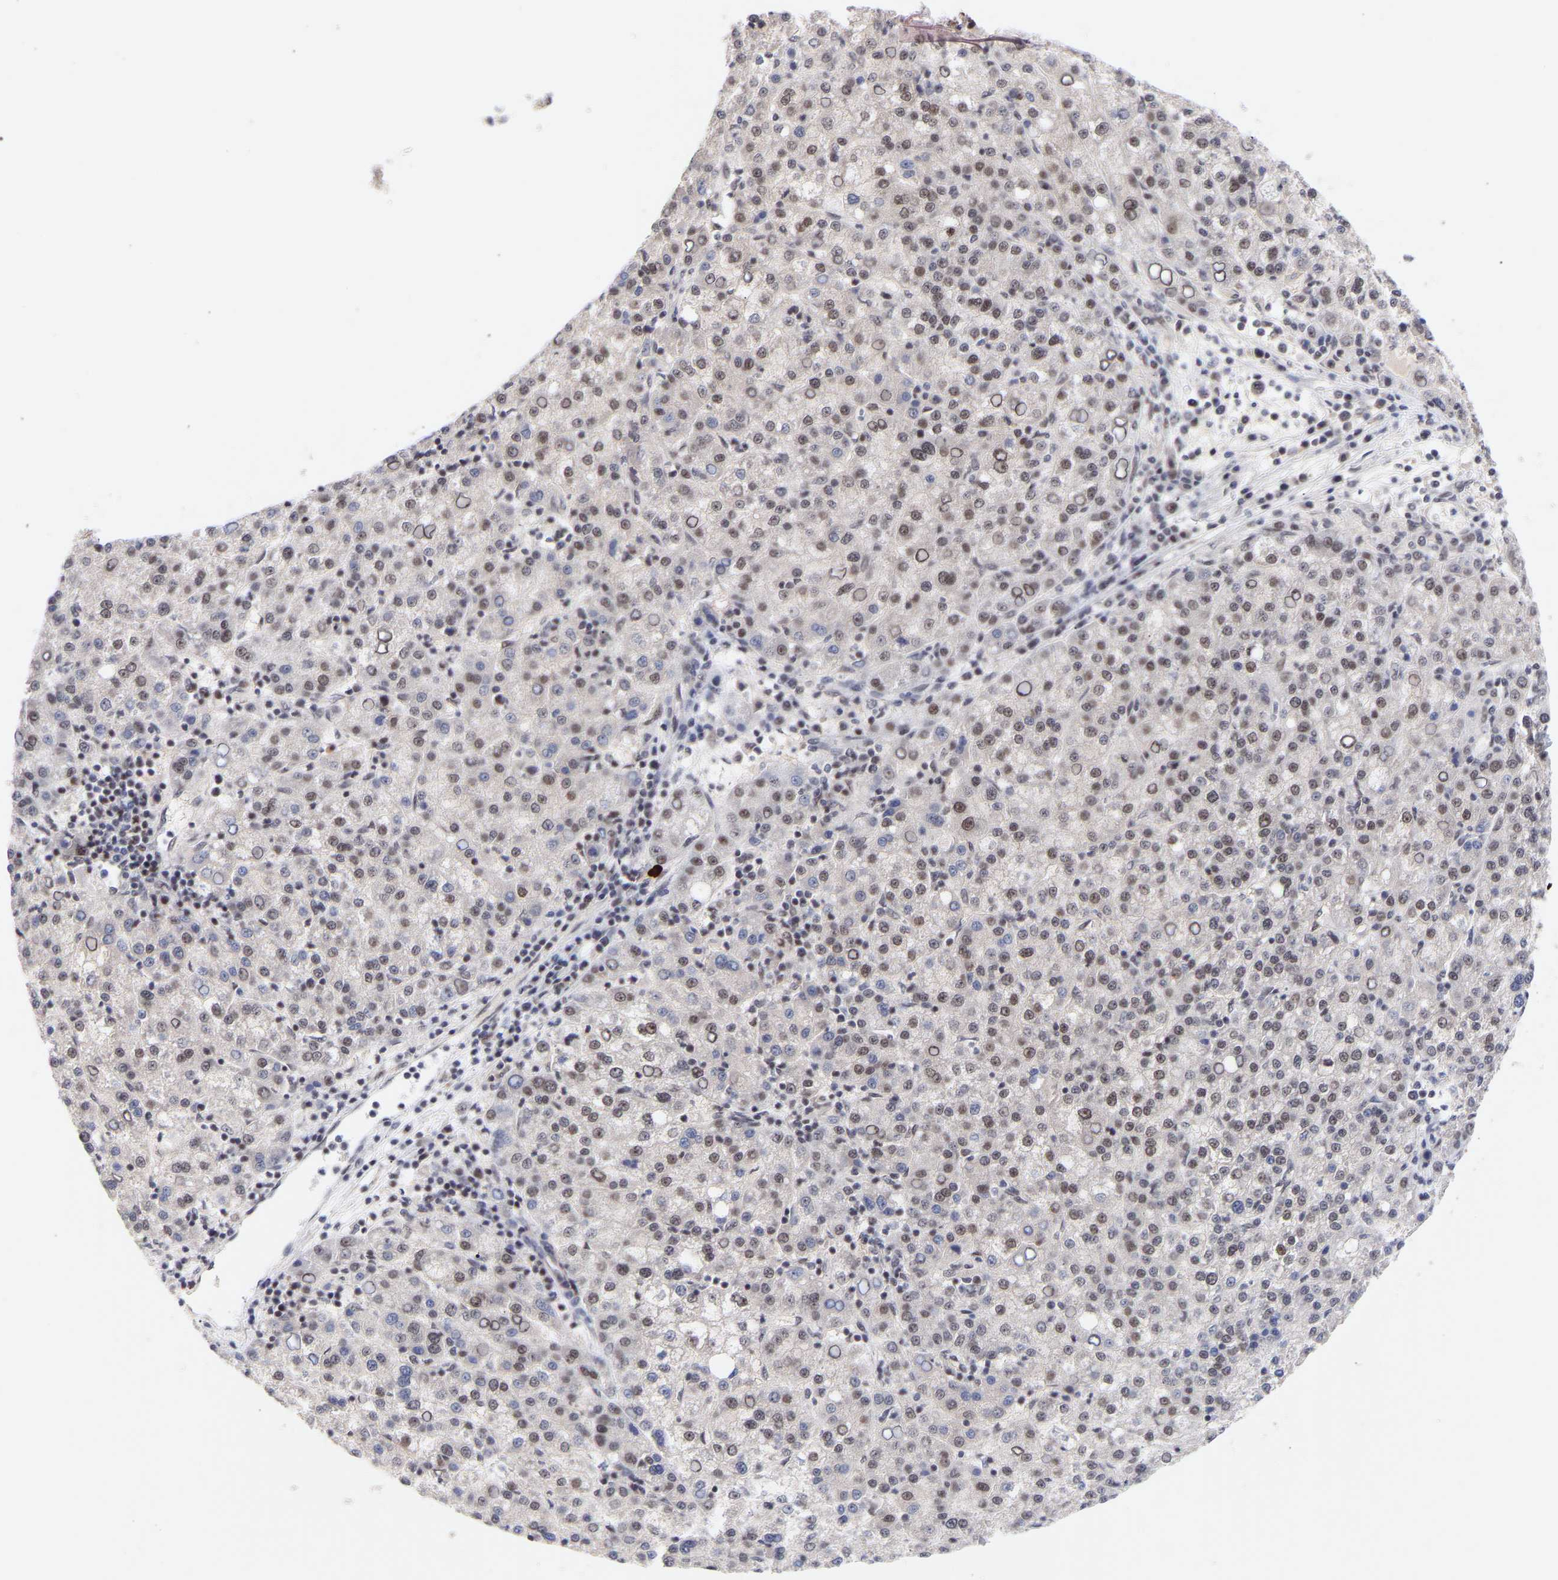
{"staining": {"intensity": "weak", "quantity": ">75%", "location": "nuclear"}, "tissue": "liver cancer", "cell_type": "Tumor cells", "image_type": "cancer", "snomed": [{"axis": "morphology", "description": "Carcinoma, Hepatocellular, NOS"}, {"axis": "topography", "description": "Liver"}], "caption": "Liver cancer was stained to show a protein in brown. There is low levels of weak nuclear expression in approximately >75% of tumor cells.", "gene": "RBM15", "patient": {"sex": "female", "age": 58}}